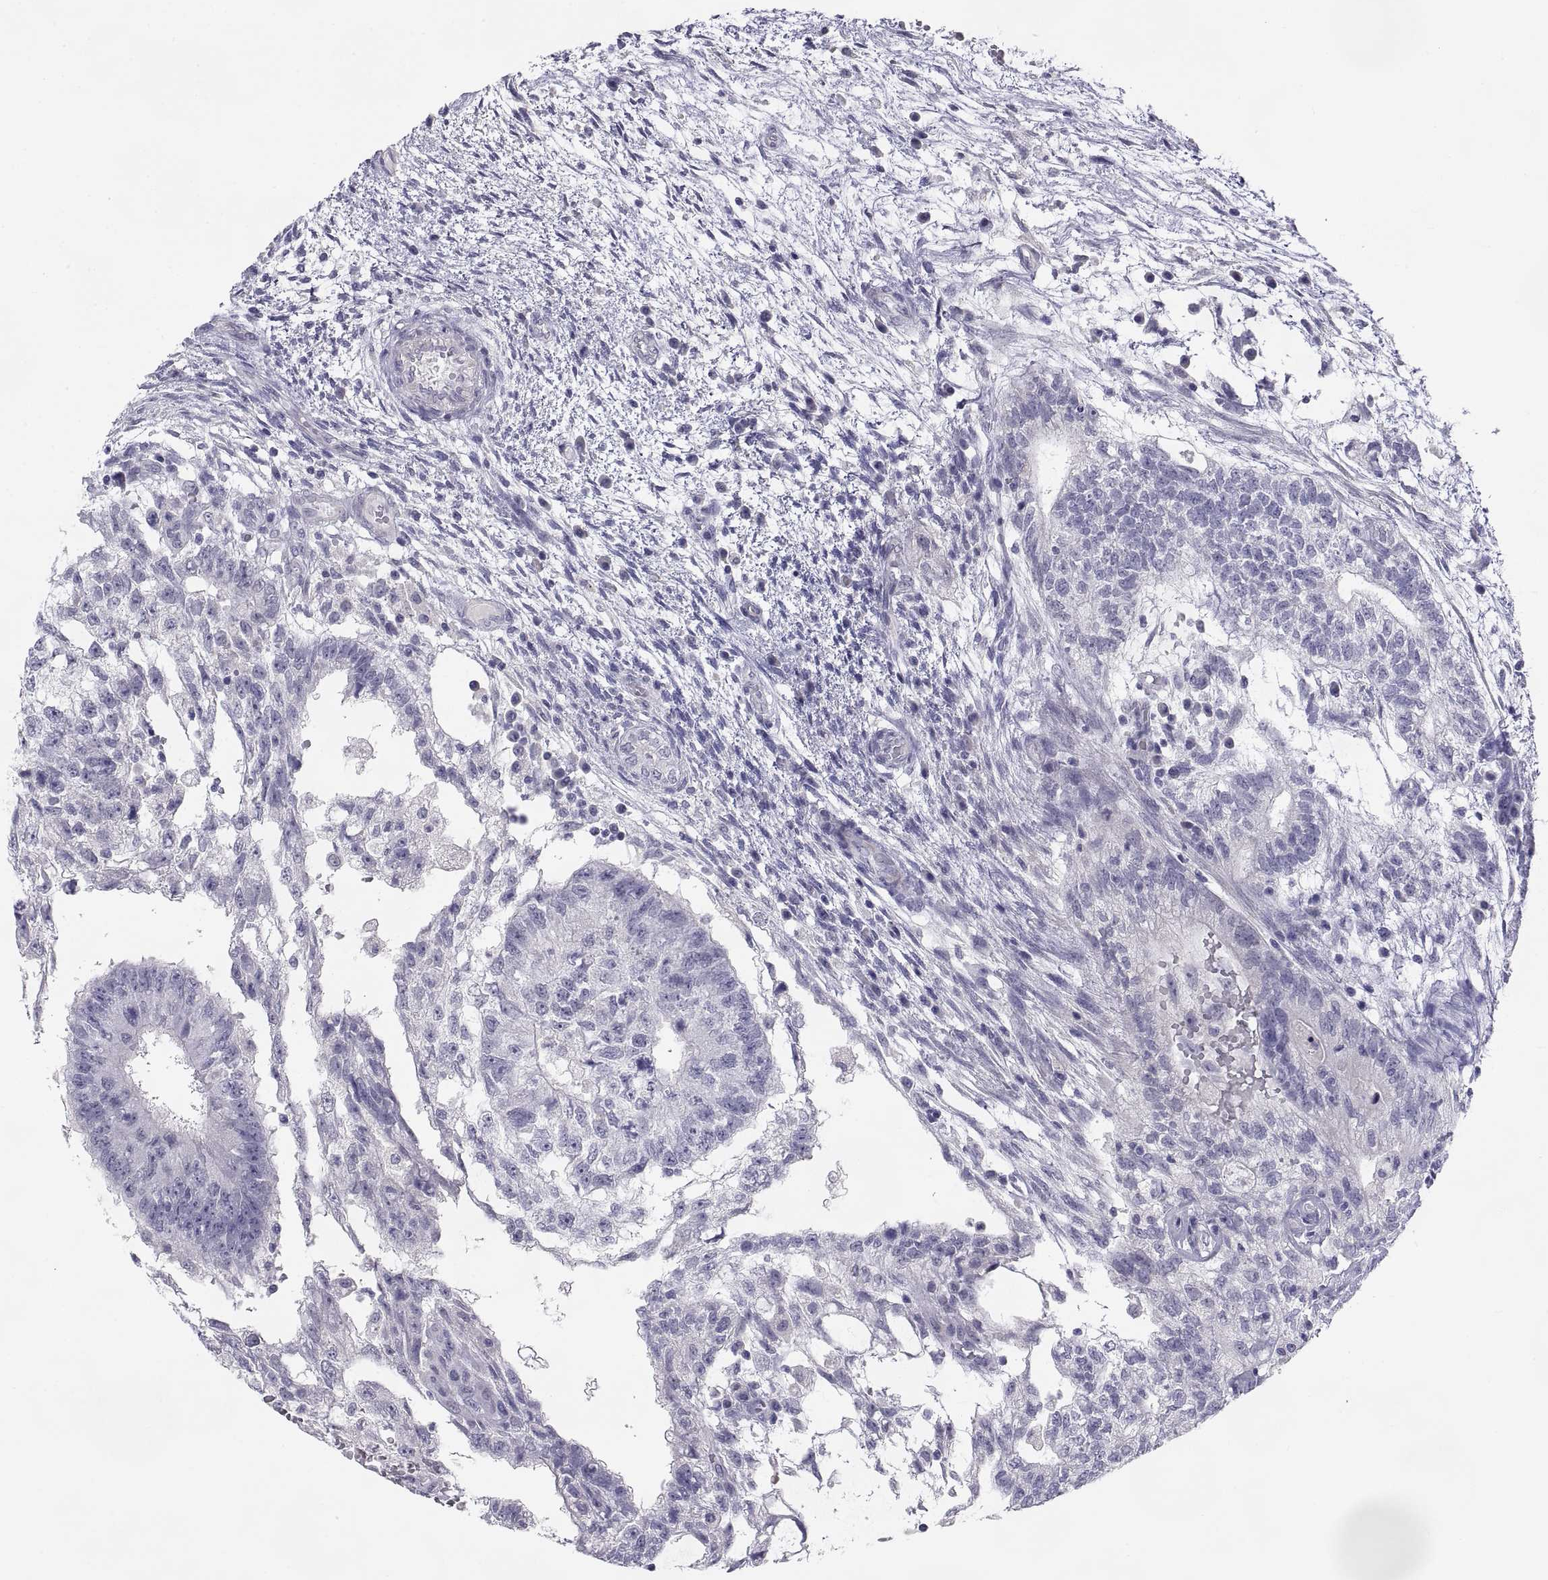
{"staining": {"intensity": "negative", "quantity": "none", "location": "none"}, "tissue": "testis cancer", "cell_type": "Tumor cells", "image_type": "cancer", "snomed": [{"axis": "morphology", "description": "Normal tissue, NOS"}, {"axis": "morphology", "description": "Carcinoma, Embryonal, NOS"}, {"axis": "topography", "description": "Testis"}, {"axis": "topography", "description": "Epididymis"}], "caption": "Immunohistochemistry (IHC) micrograph of testis cancer stained for a protein (brown), which shows no staining in tumor cells.", "gene": "TEX13A", "patient": {"sex": "male", "age": 32}}